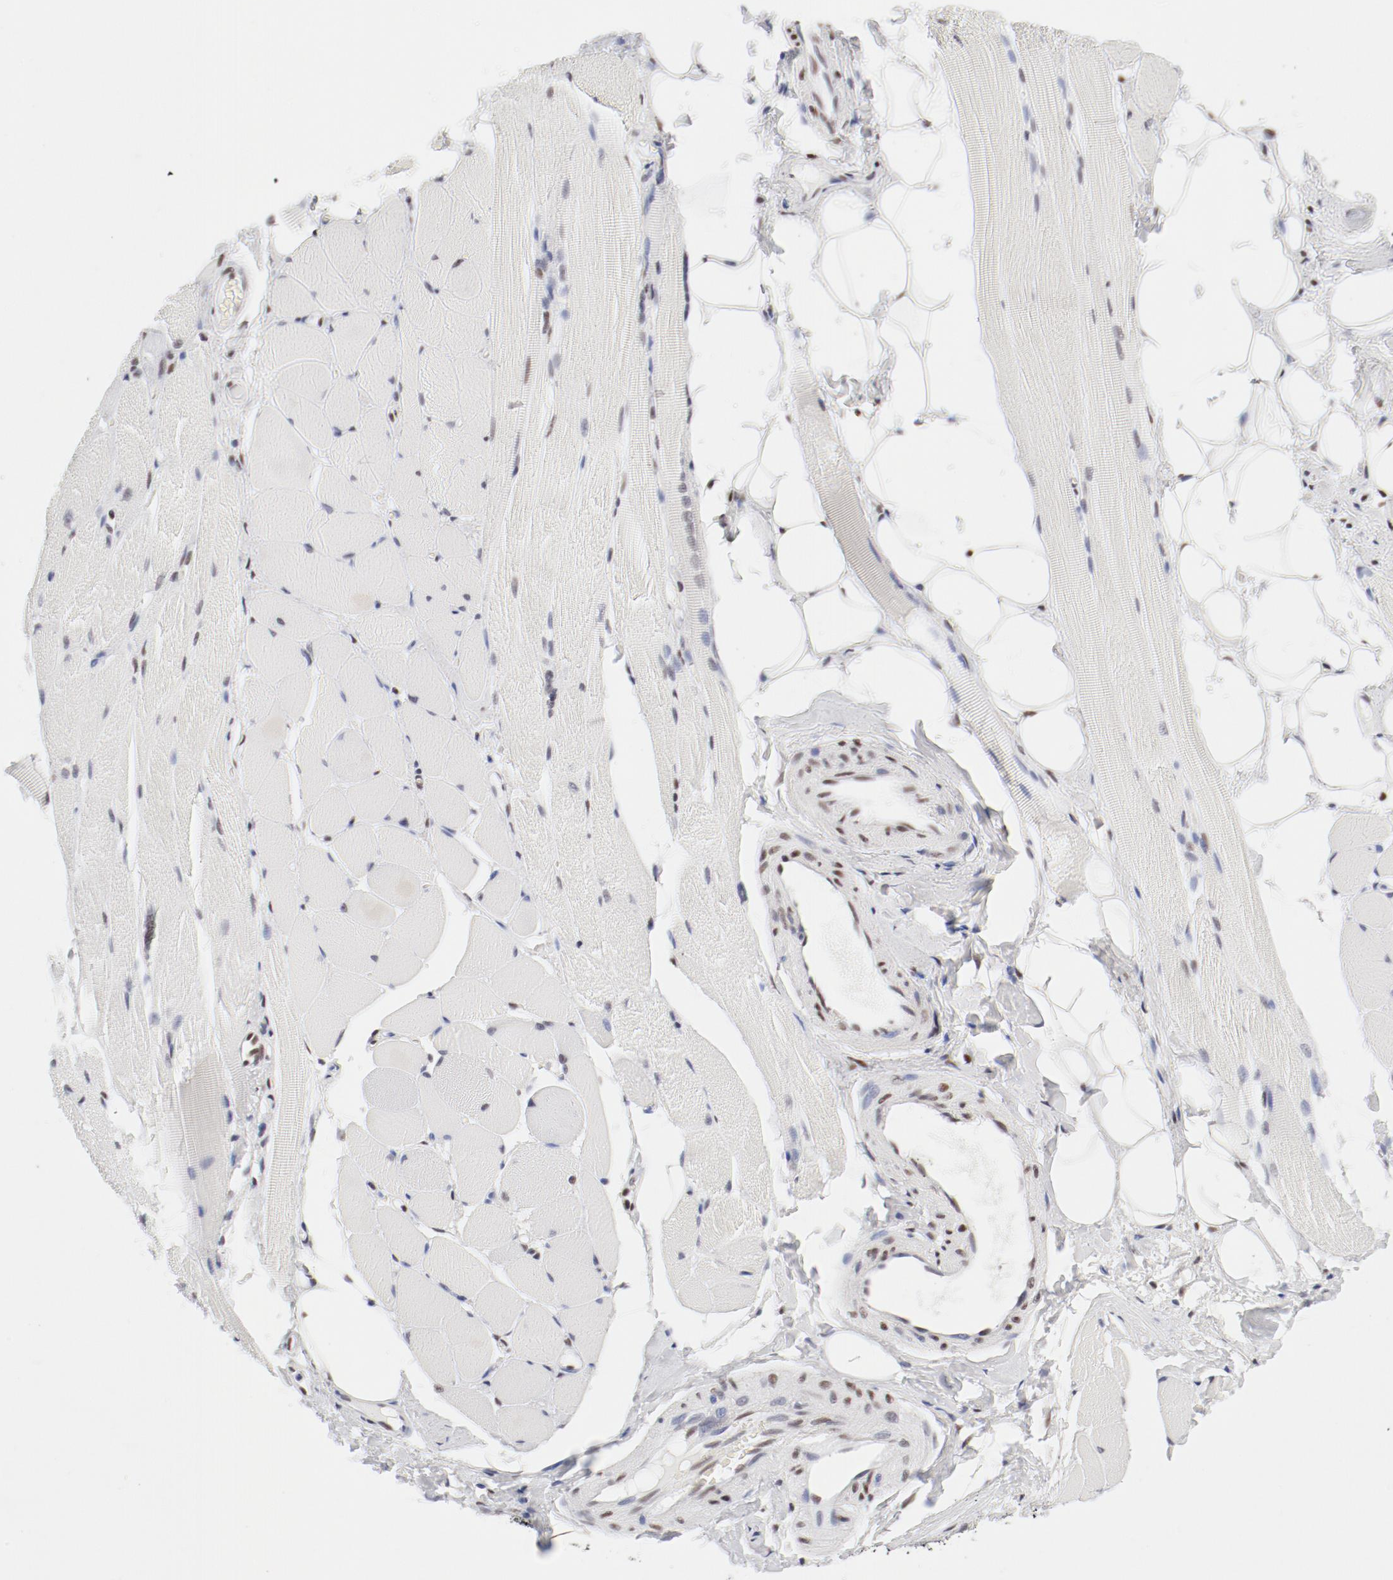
{"staining": {"intensity": "weak", "quantity": "<25%", "location": "nuclear"}, "tissue": "skeletal muscle", "cell_type": "Myocytes", "image_type": "normal", "snomed": [{"axis": "morphology", "description": "Normal tissue, NOS"}, {"axis": "topography", "description": "Skeletal muscle"}, {"axis": "topography", "description": "Peripheral nerve tissue"}], "caption": "This is an immunohistochemistry (IHC) image of benign skeletal muscle. There is no expression in myocytes.", "gene": "ATF2", "patient": {"sex": "female", "age": 84}}